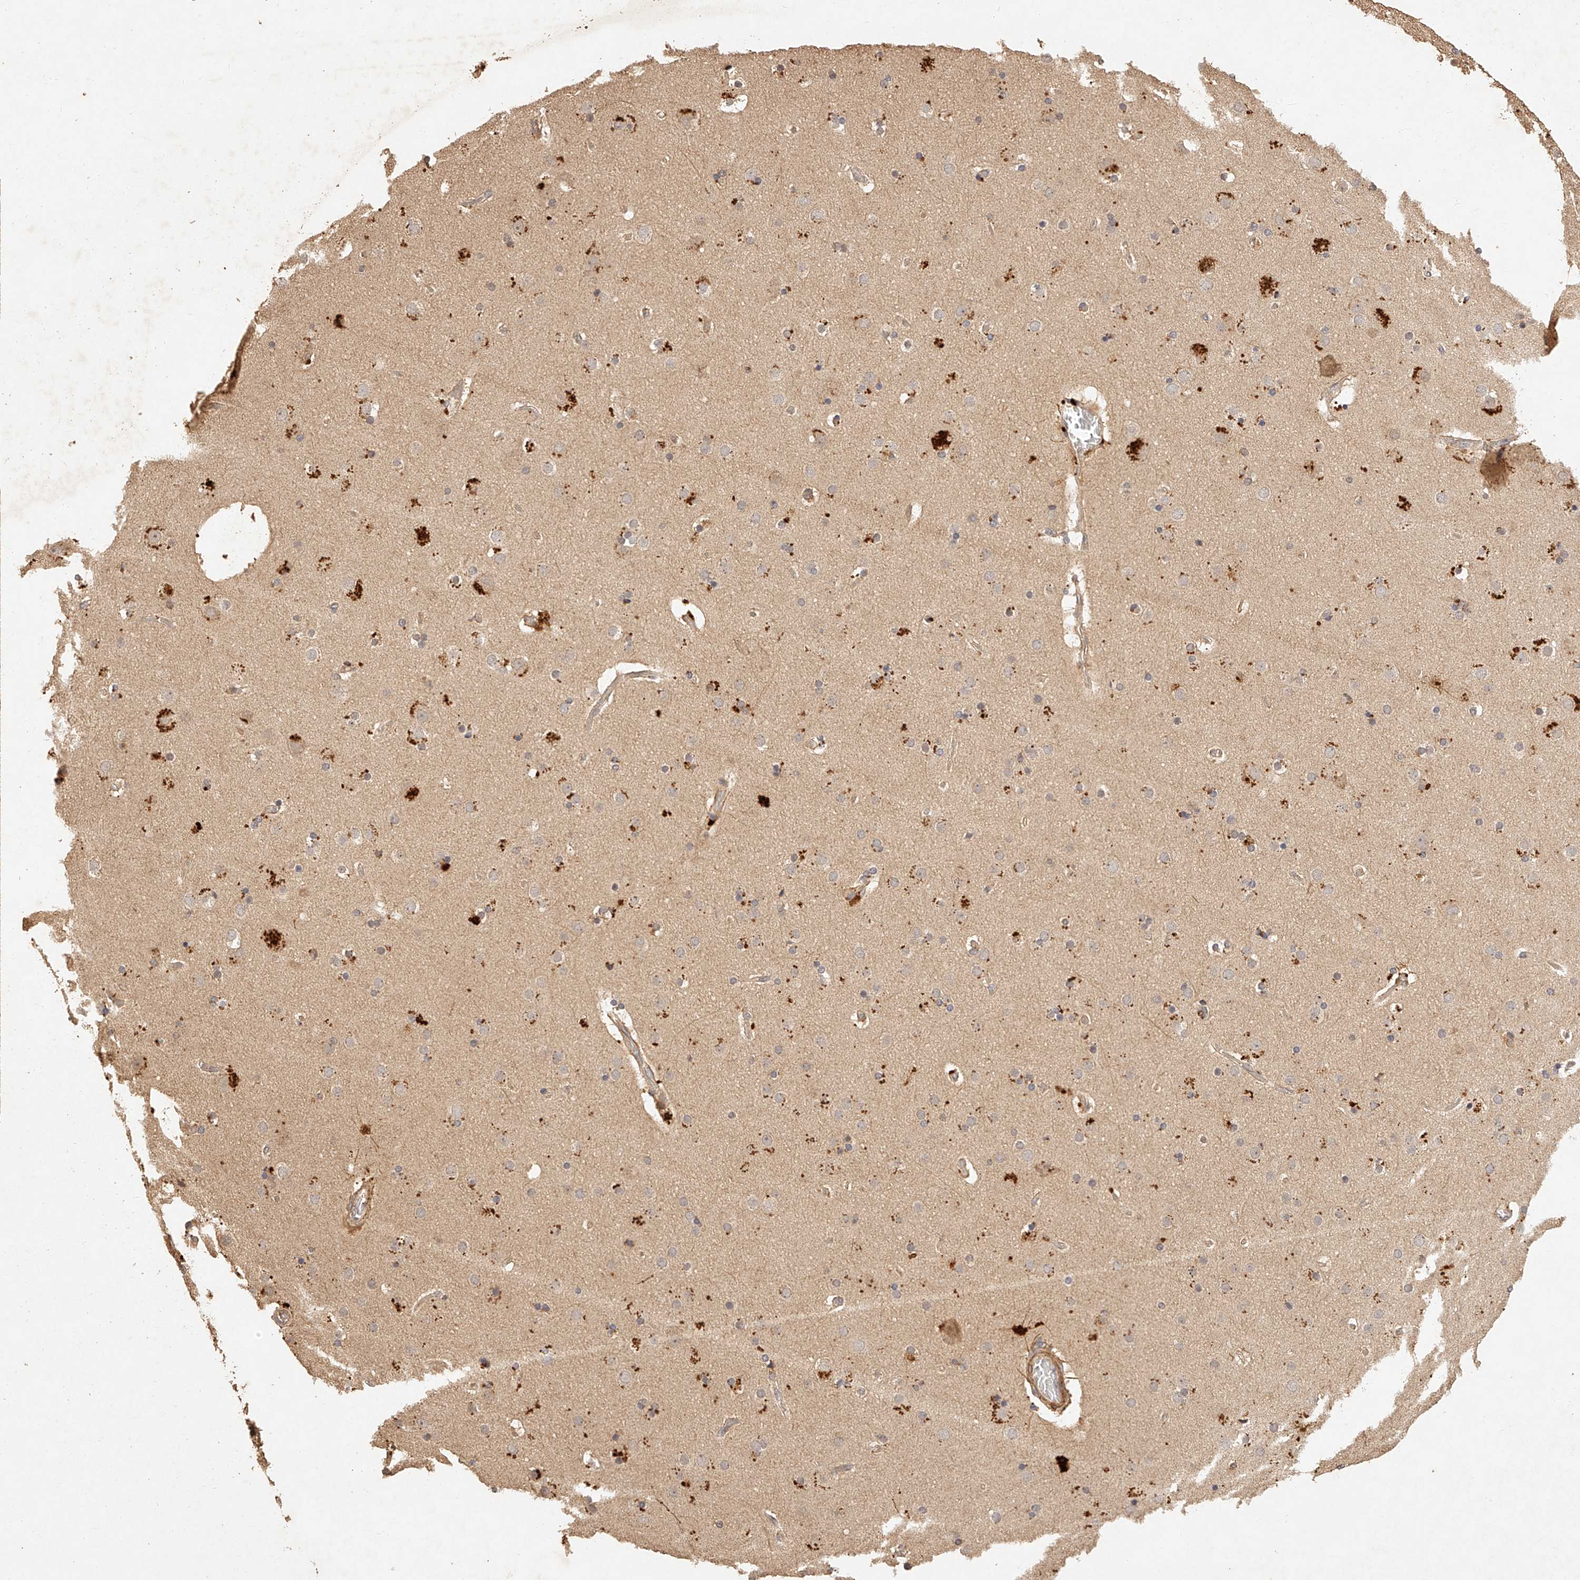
{"staining": {"intensity": "weak", "quantity": ">75%", "location": "cytoplasmic/membranous"}, "tissue": "cerebral cortex", "cell_type": "Endothelial cells", "image_type": "normal", "snomed": [{"axis": "morphology", "description": "Normal tissue, NOS"}, {"axis": "topography", "description": "Cerebral cortex"}], "caption": "Endothelial cells show weak cytoplasmic/membranous staining in approximately >75% of cells in benign cerebral cortex.", "gene": "NSMAF", "patient": {"sex": "male", "age": 57}}